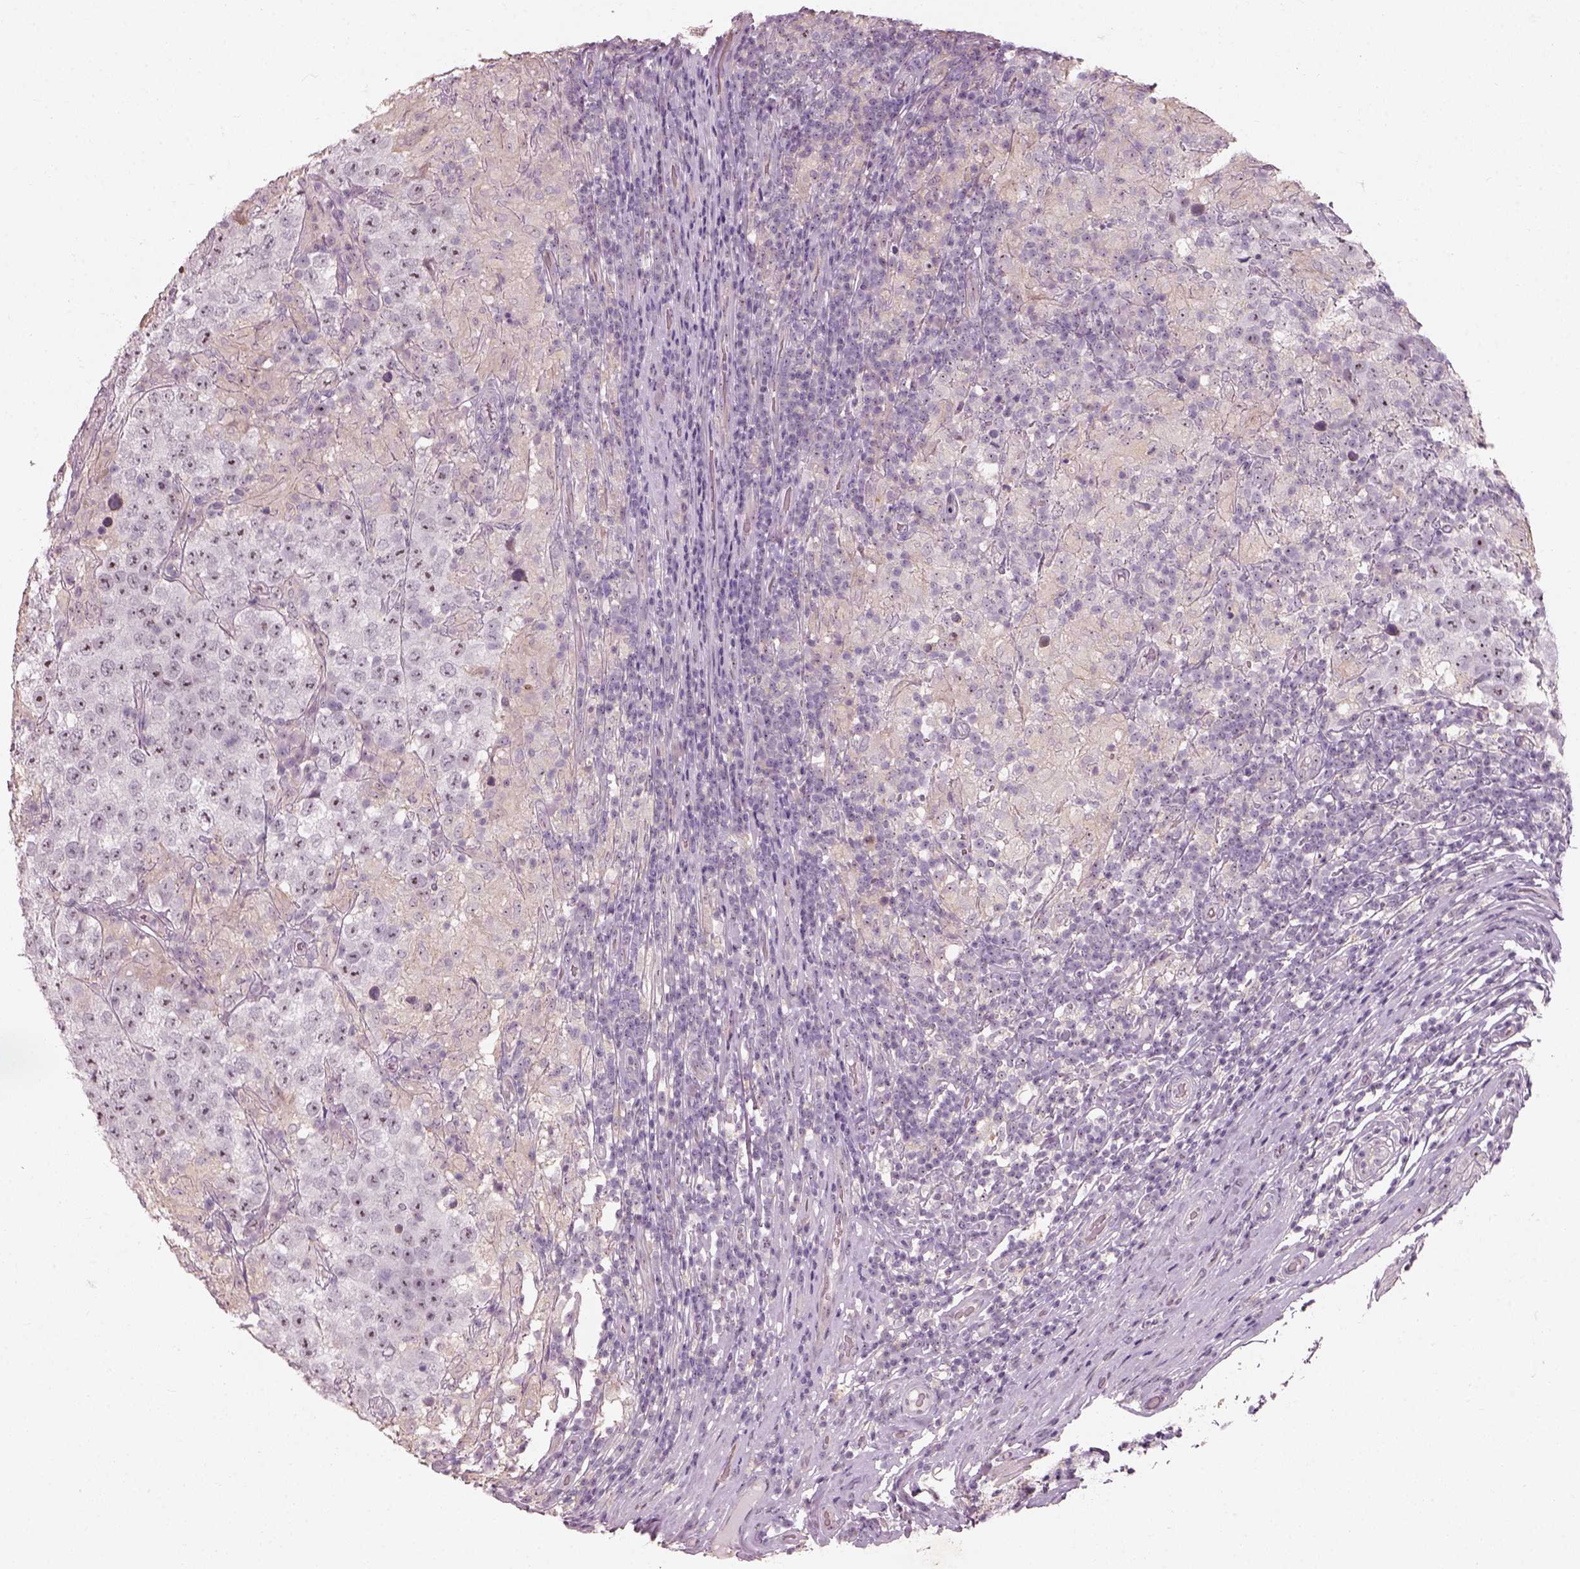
{"staining": {"intensity": "weak", "quantity": "<25%", "location": "nuclear"}, "tissue": "testis cancer", "cell_type": "Tumor cells", "image_type": "cancer", "snomed": [{"axis": "morphology", "description": "Seminoma, NOS"}, {"axis": "morphology", "description": "Carcinoma, Embryonal, NOS"}, {"axis": "topography", "description": "Testis"}], "caption": "This is a image of immunohistochemistry staining of testis seminoma, which shows no expression in tumor cells.", "gene": "CDS1", "patient": {"sex": "male", "age": 41}}